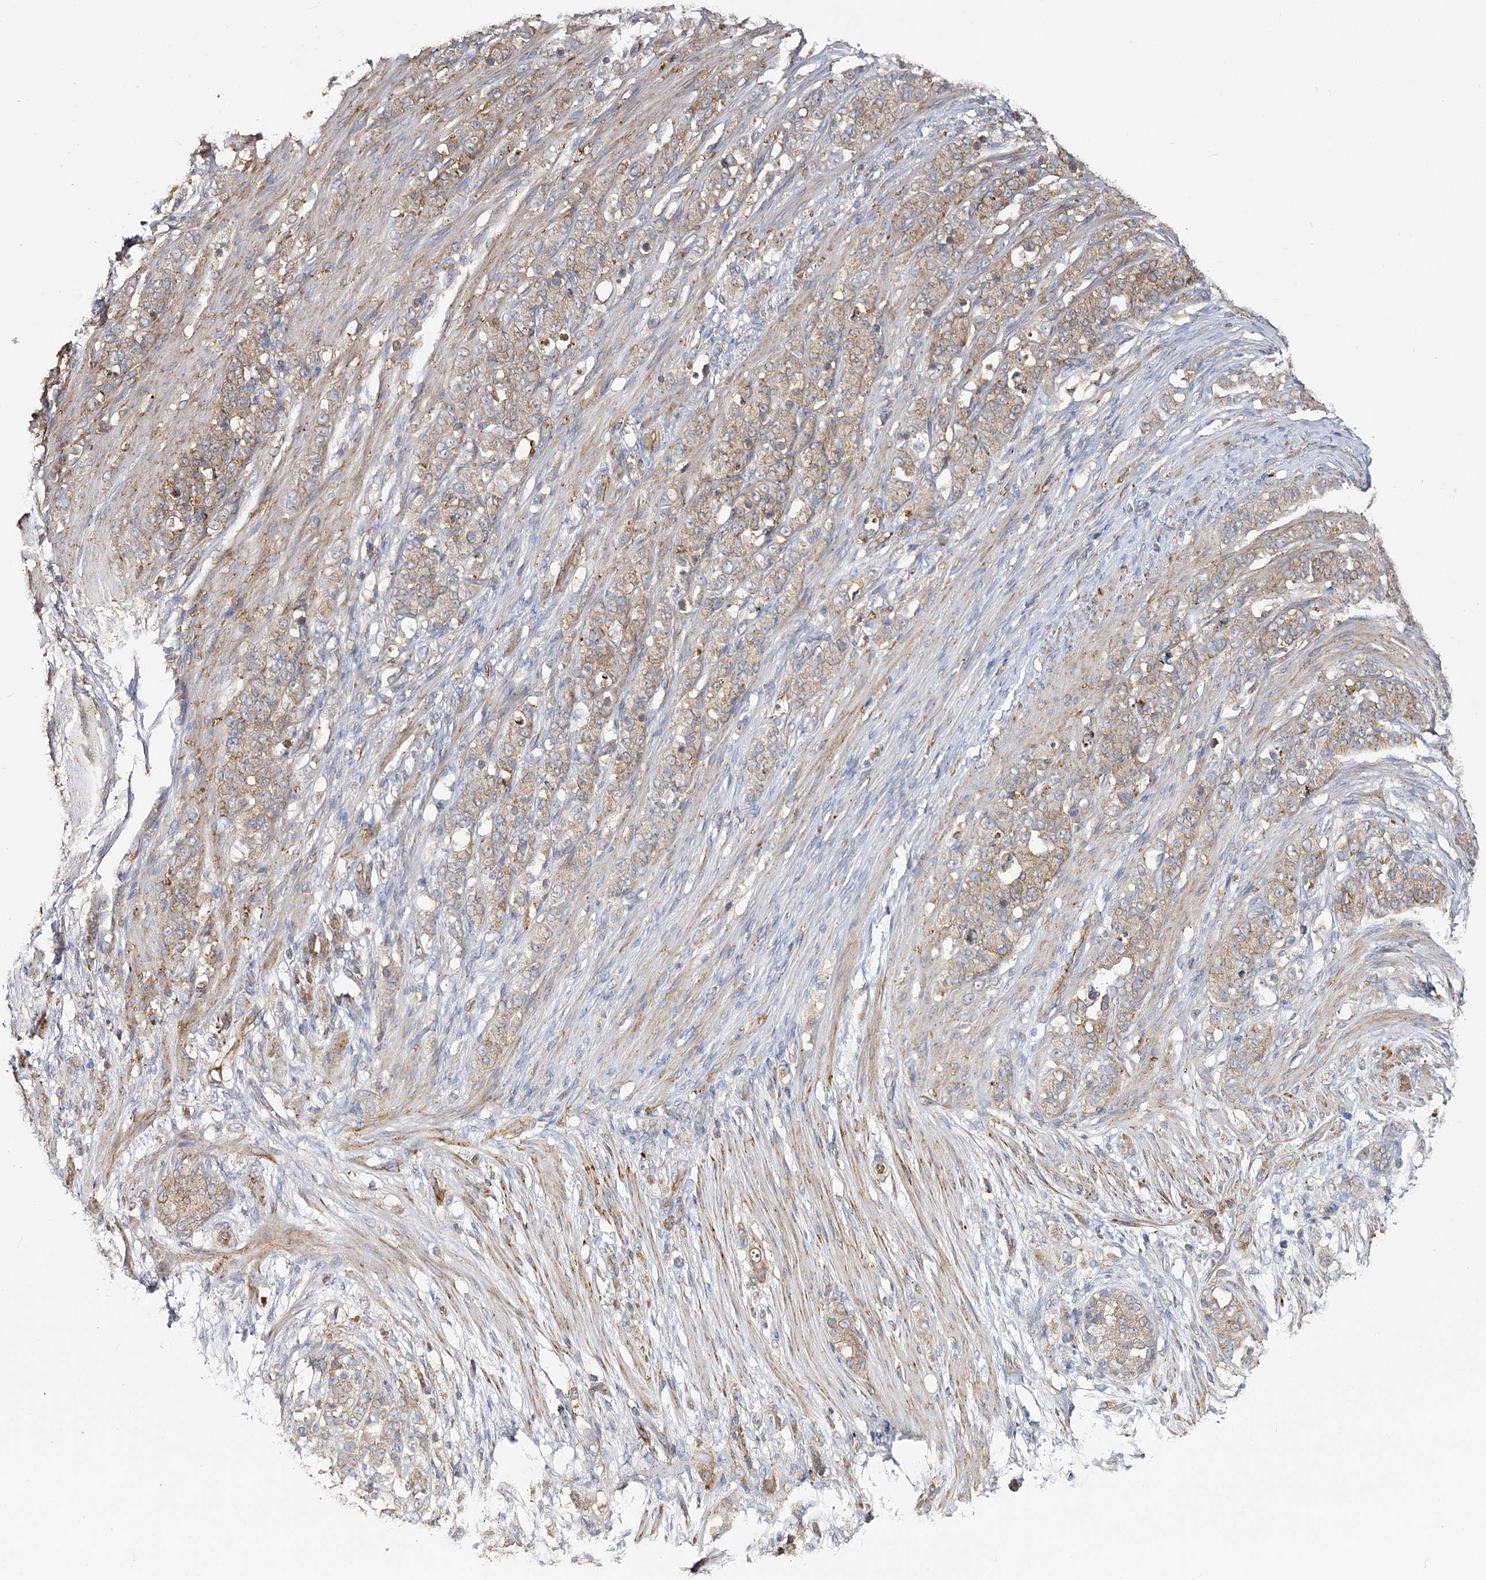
{"staining": {"intensity": "weak", "quantity": ">75%", "location": "cytoplasmic/membranous"}, "tissue": "stomach cancer", "cell_type": "Tumor cells", "image_type": "cancer", "snomed": [{"axis": "morphology", "description": "Adenocarcinoma, NOS"}, {"axis": "topography", "description": "Stomach"}], "caption": "Human stomach cancer stained with a brown dye shows weak cytoplasmic/membranous positive expression in approximately >75% of tumor cells.", "gene": "SEC24B", "patient": {"sex": "female", "age": 79}}